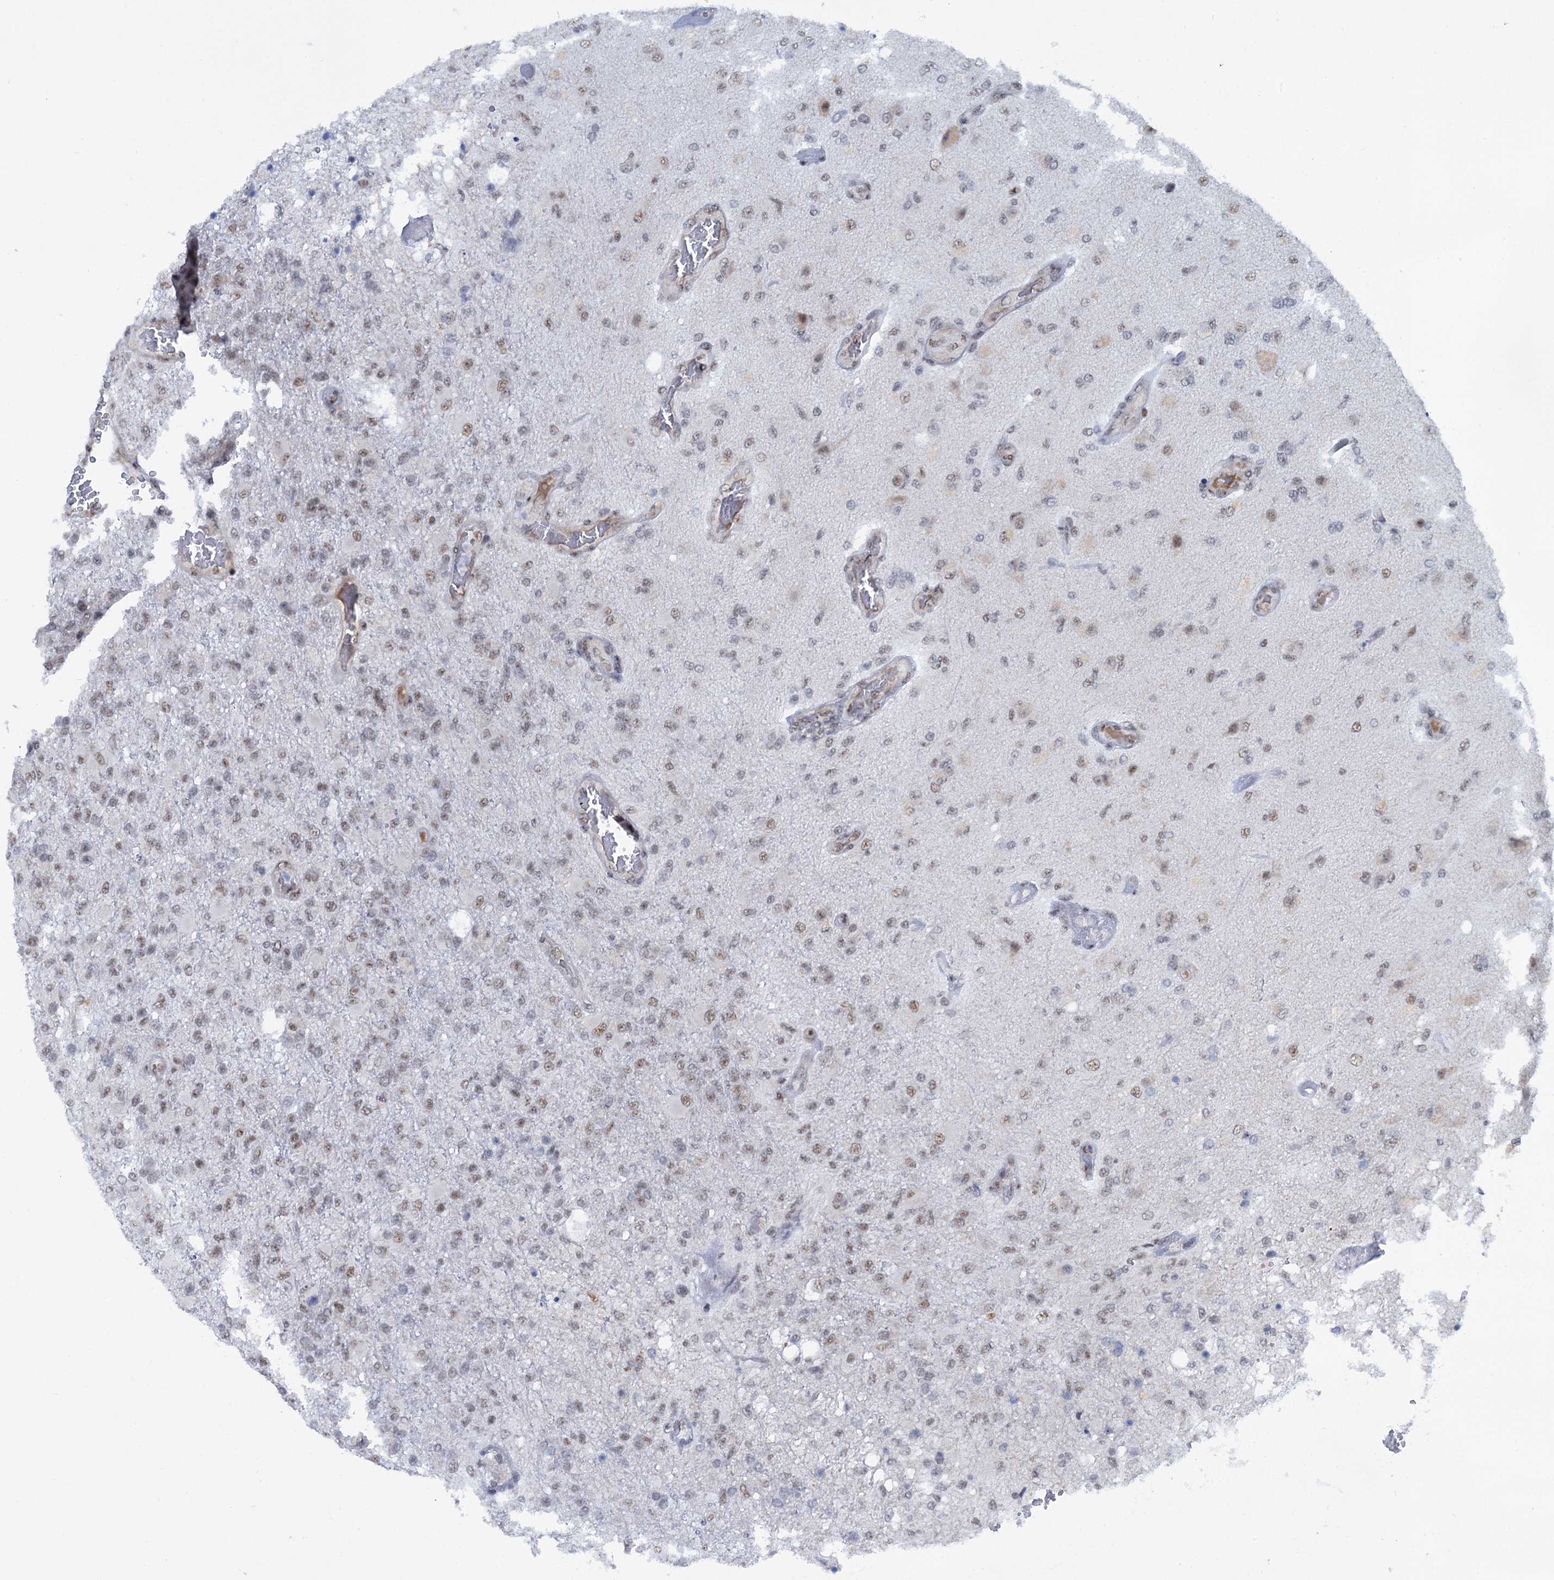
{"staining": {"intensity": "weak", "quantity": ">75%", "location": "nuclear"}, "tissue": "glioma", "cell_type": "Tumor cells", "image_type": "cancer", "snomed": [{"axis": "morphology", "description": "Glioma, malignant, High grade"}, {"axis": "topography", "description": "Brain"}], "caption": "Glioma was stained to show a protein in brown. There is low levels of weak nuclear staining in approximately >75% of tumor cells.", "gene": "SREK1", "patient": {"sex": "female", "age": 74}}